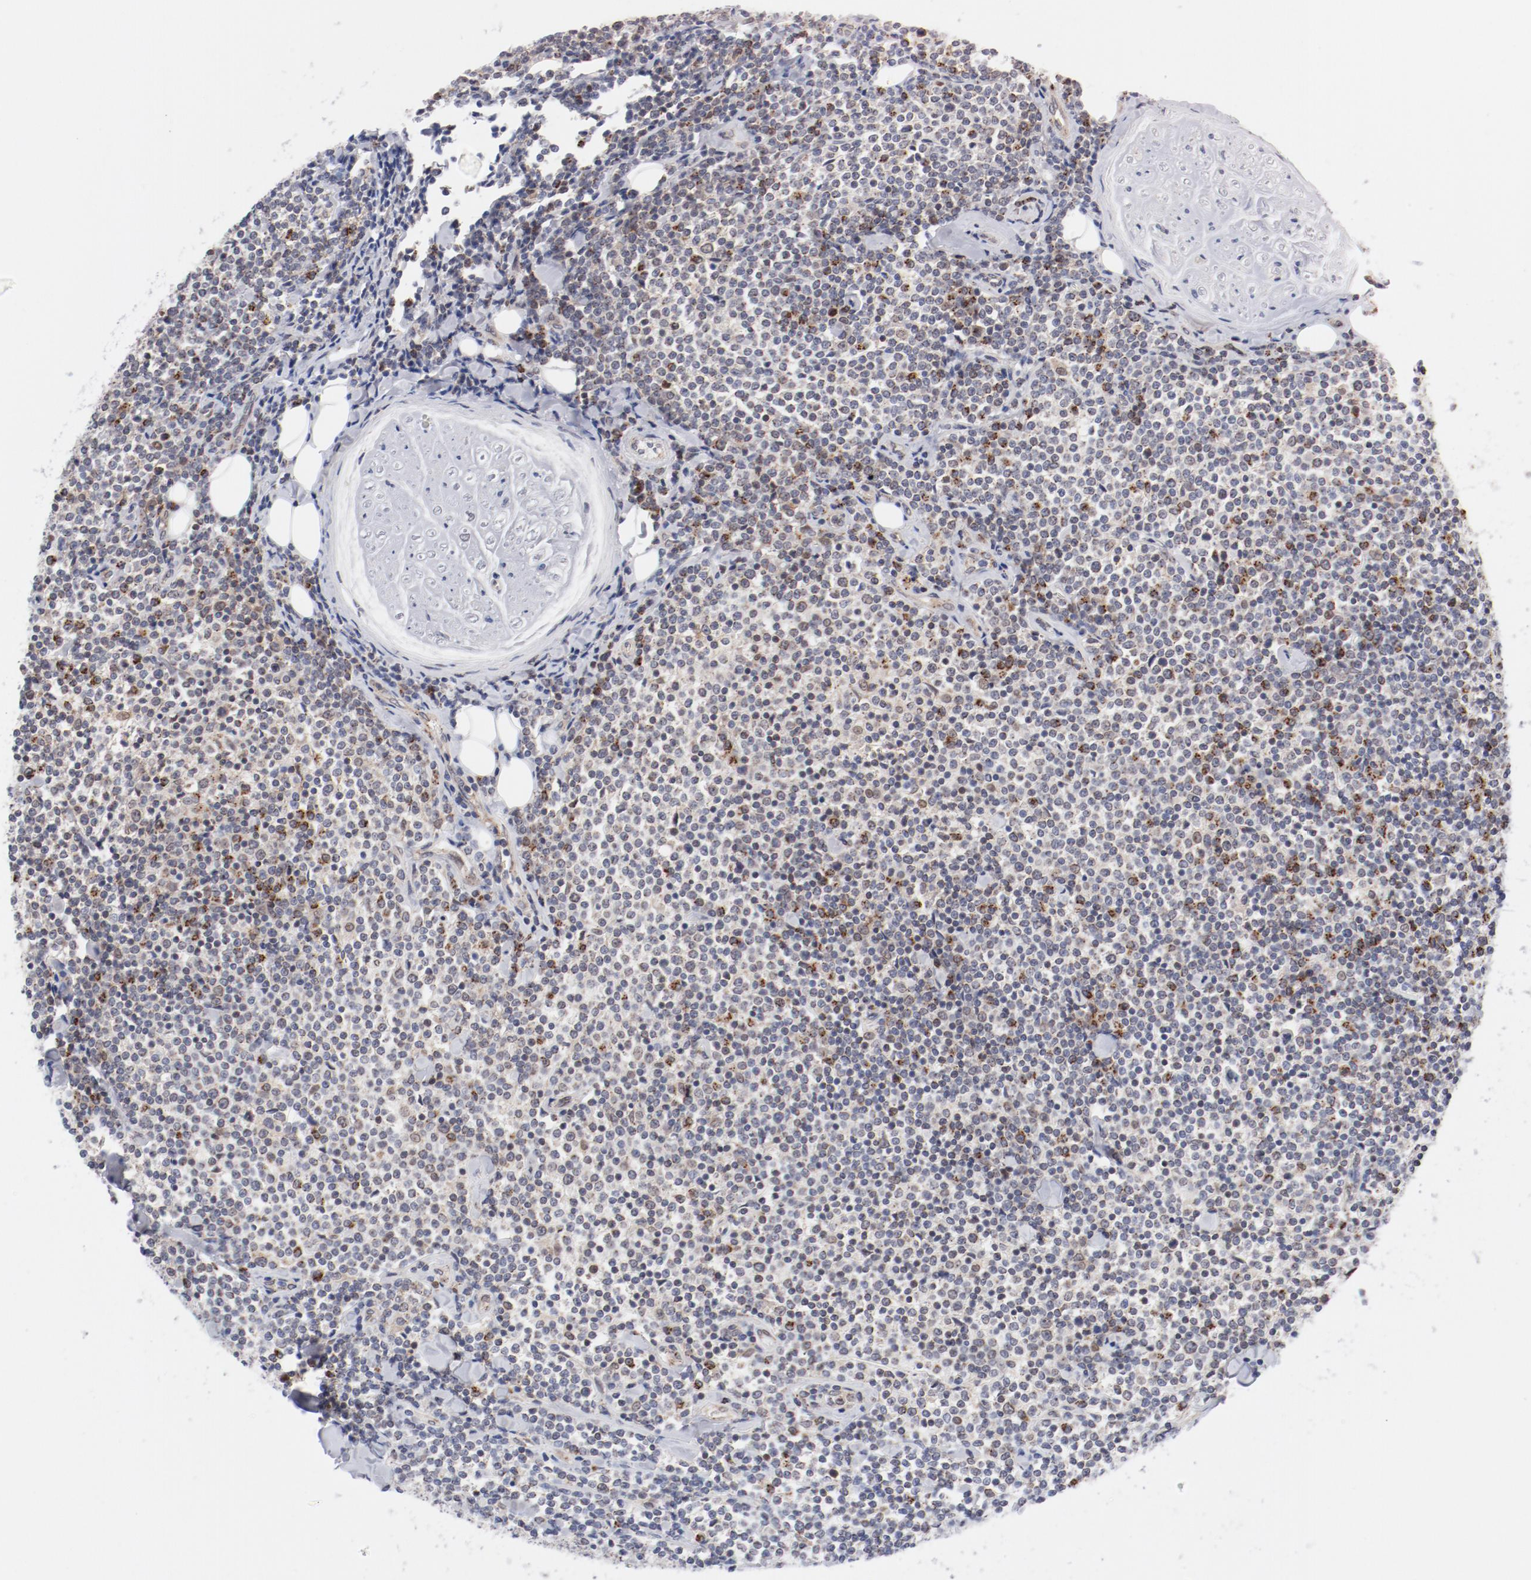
{"staining": {"intensity": "moderate", "quantity": "<25%", "location": "cytoplasmic/membranous"}, "tissue": "lymphoma", "cell_type": "Tumor cells", "image_type": "cancer", "snomed": [{"axis": "morphology", "description": "Malignant lymphoma, non-Hodgkin's type, Low grade"}, {"axis": "topography", "description": "Soft tissue"}], "caption": "High-magnification brightfield microscopy of malignant lymphoma, non-Hodgkin's type (low-grade) stained with DAB (brown) and counterstained with hematoxylin (blue). tumor cells exhibit moderate cytoplasmic/membranous staining is seen in about<25% of cells.", "gene": "RPL12", "patient": {"sex": "male", "age": 92}}